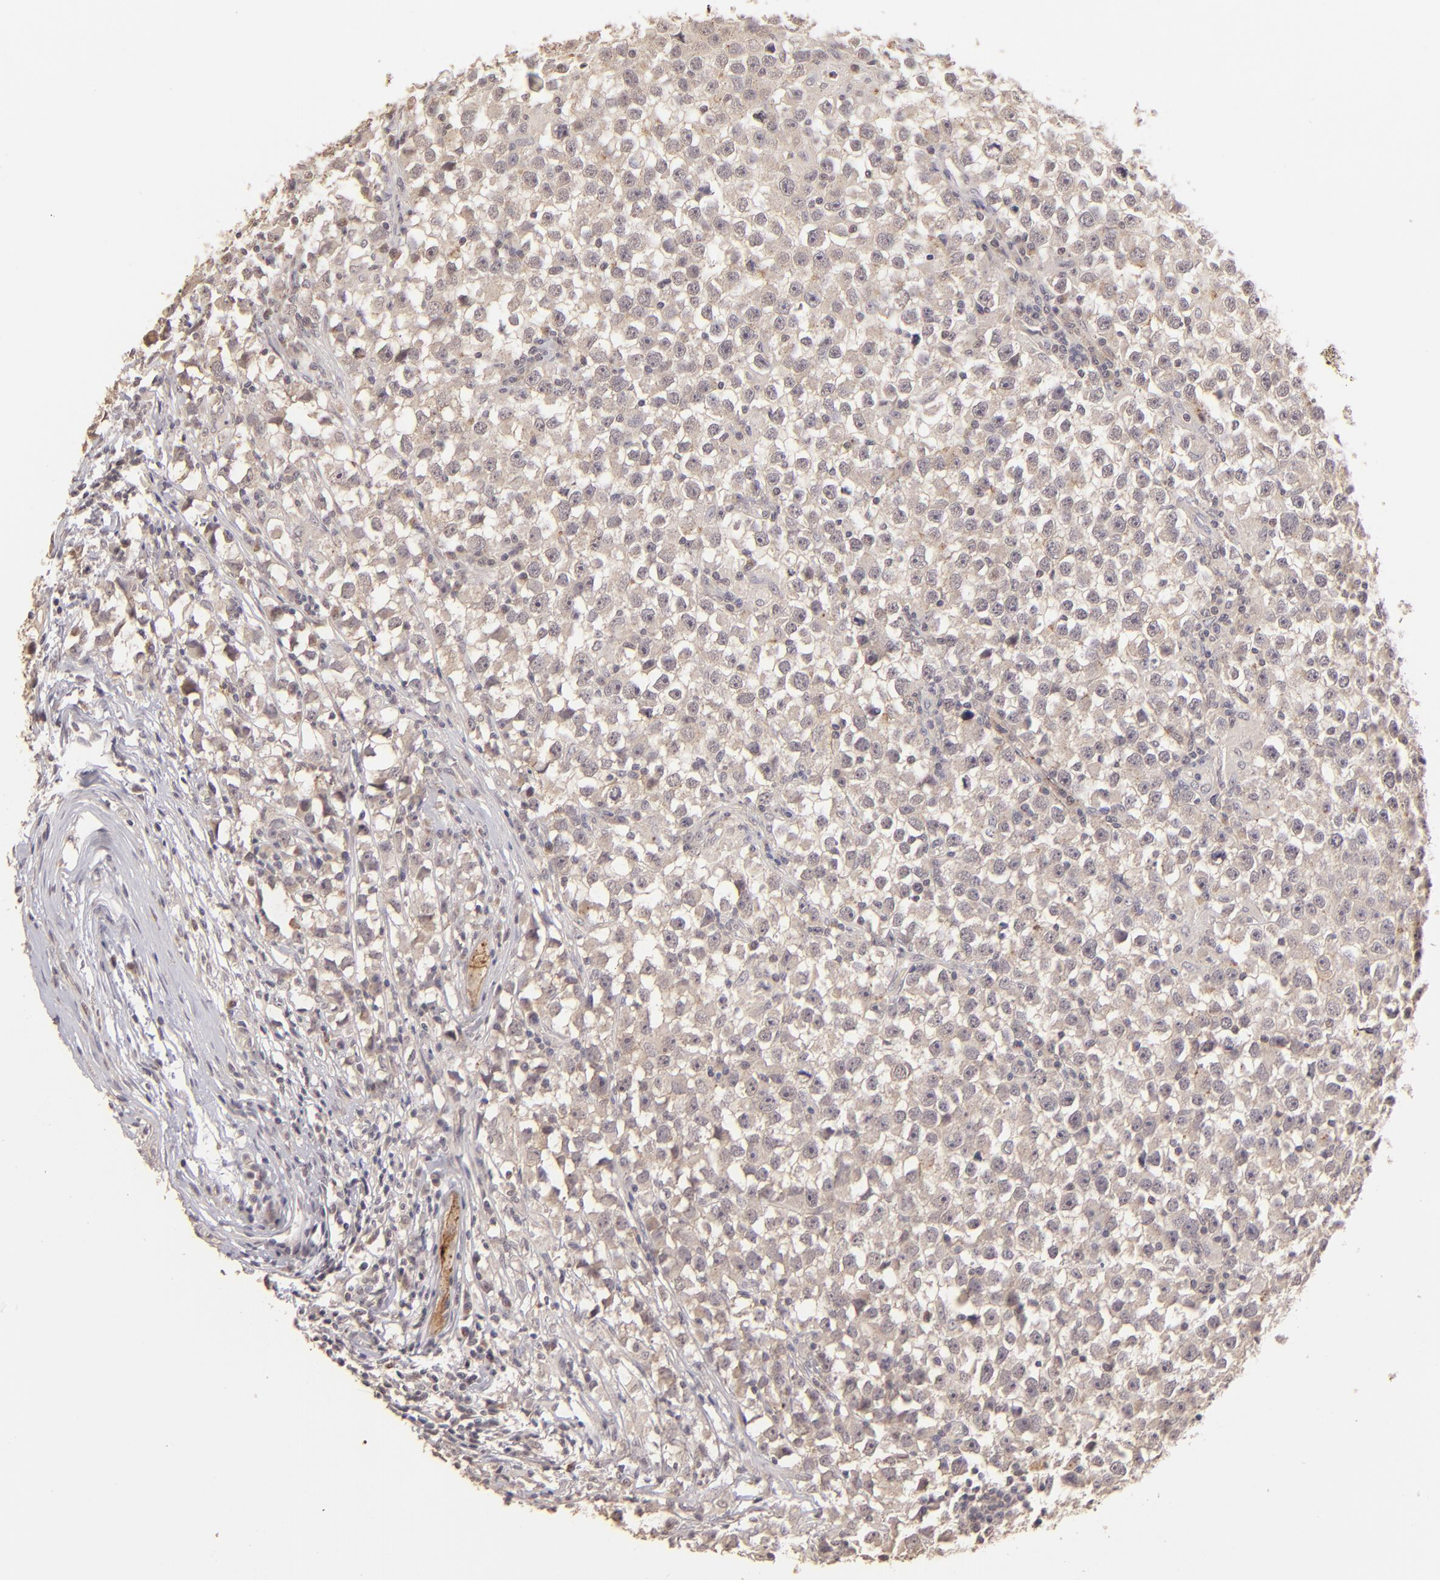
{"staining": {"intensity": "weak", "quantity": ">75%", "location": "cytoplasmic/membranous"}, "tissue": "testis cancer", "cell_type": "Tumor cells", "image_type": "cancer", "snomed": [{"axis": "morphology", "description": "Seminoma, NOS"}, {"axis": "topography", "description": "Testis"}], "caption": "IHC of testis cancer (seminoma) shows low levels of weak cytoplasmic/membranous expression in about >75% of tumor cells.", "gene": "CLDN1", "patient": {"sex": "male", "age": 33}}